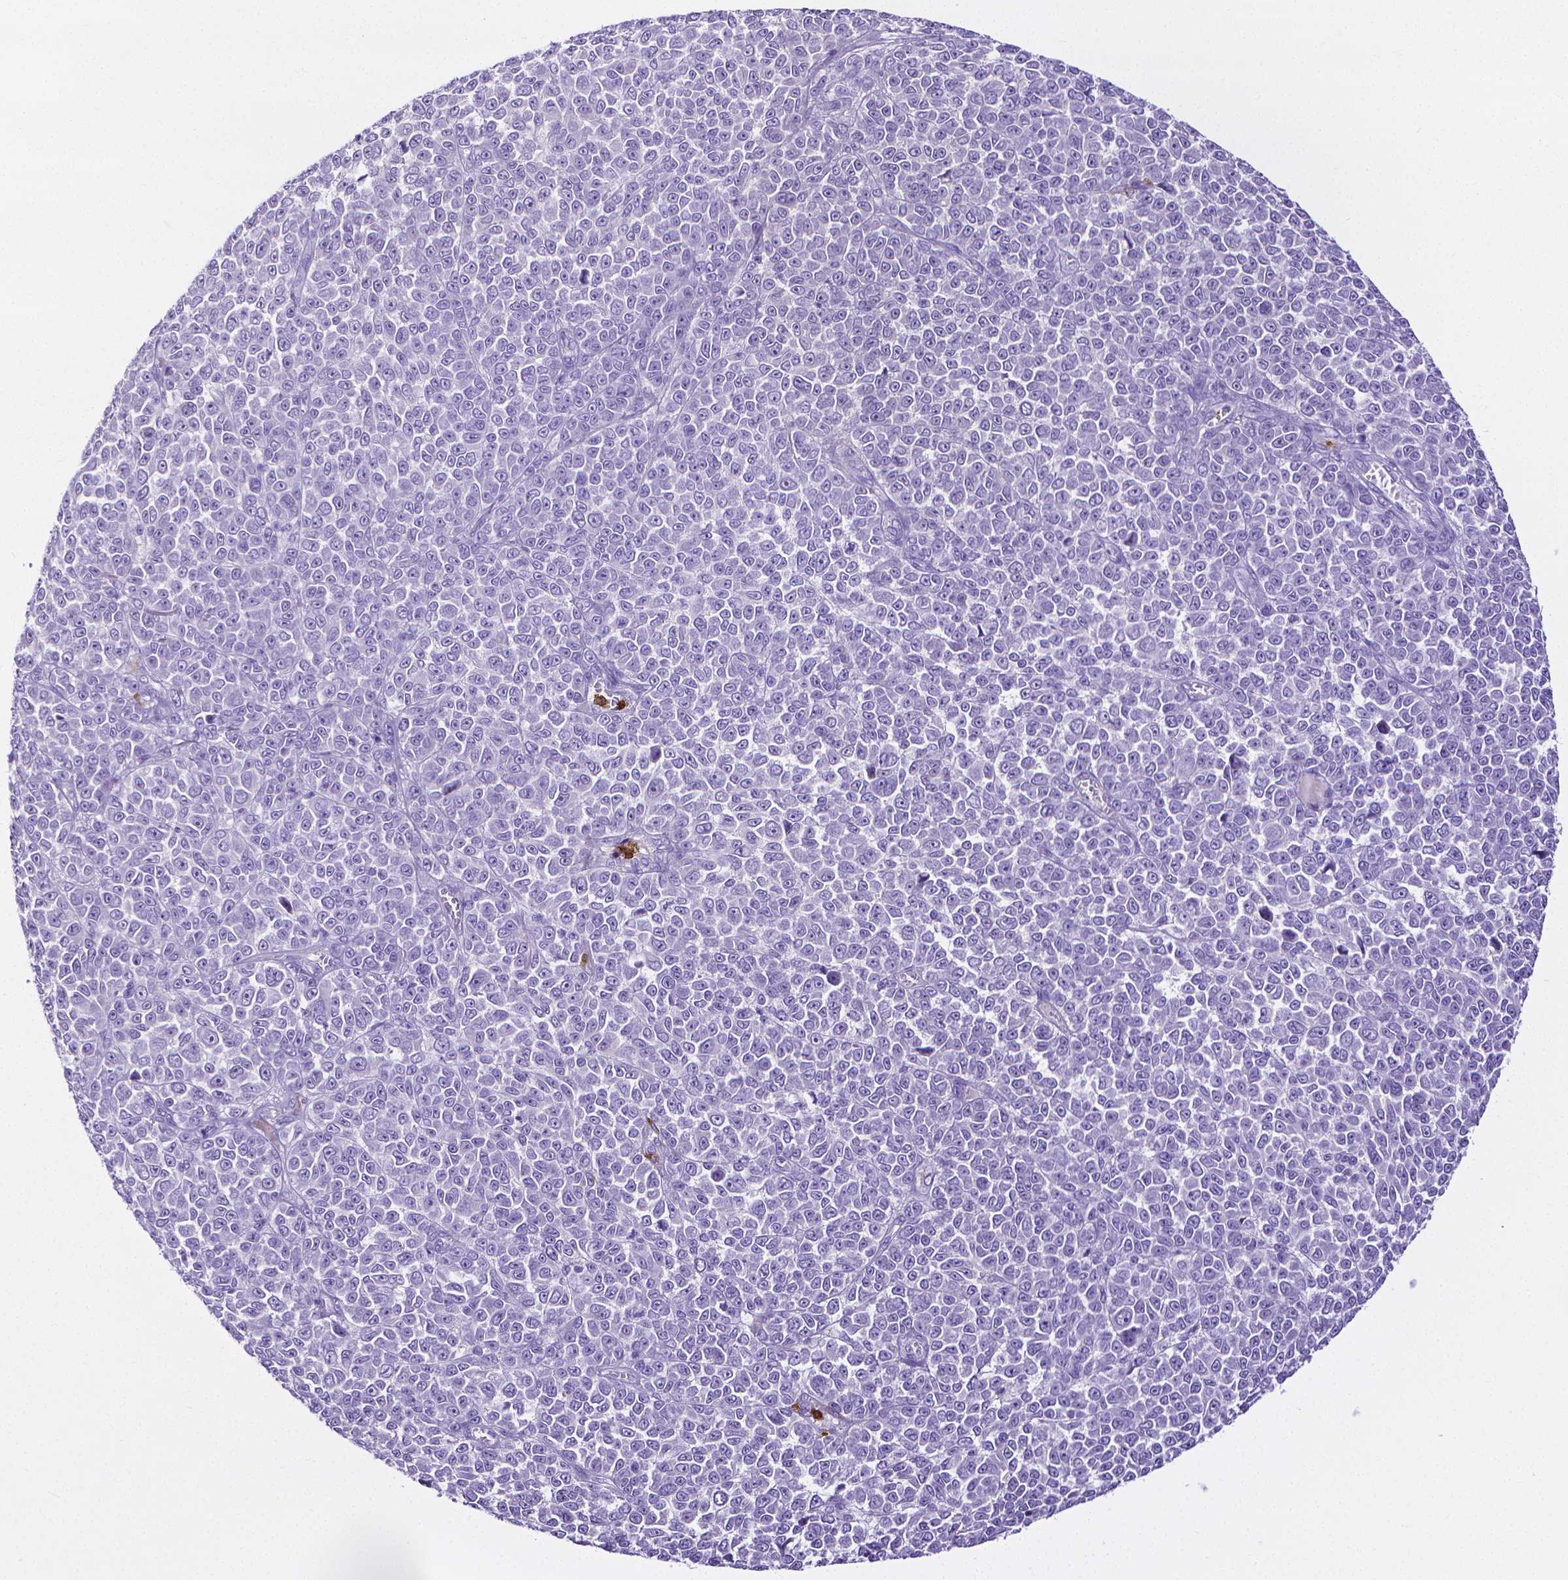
{"staining": {"intensity": "negative", "quantity": "none", "location": "none"}, "tissue": "melanoma", "cell_type": "Tumor cells", "image_type": "cancer", "snomed": [{"axis": "morphology", "description": "Malignant melanoma, NOS"}, {"axis": "topography", "description": "Skin"}], "caption": "Tumor cells are negative for protein expression in human melanoma. (DAB IHC visualized using brightfield microscopy, high magnification).", "gene": "MMP9", "patient": {"sex": "female", "age": 95}}